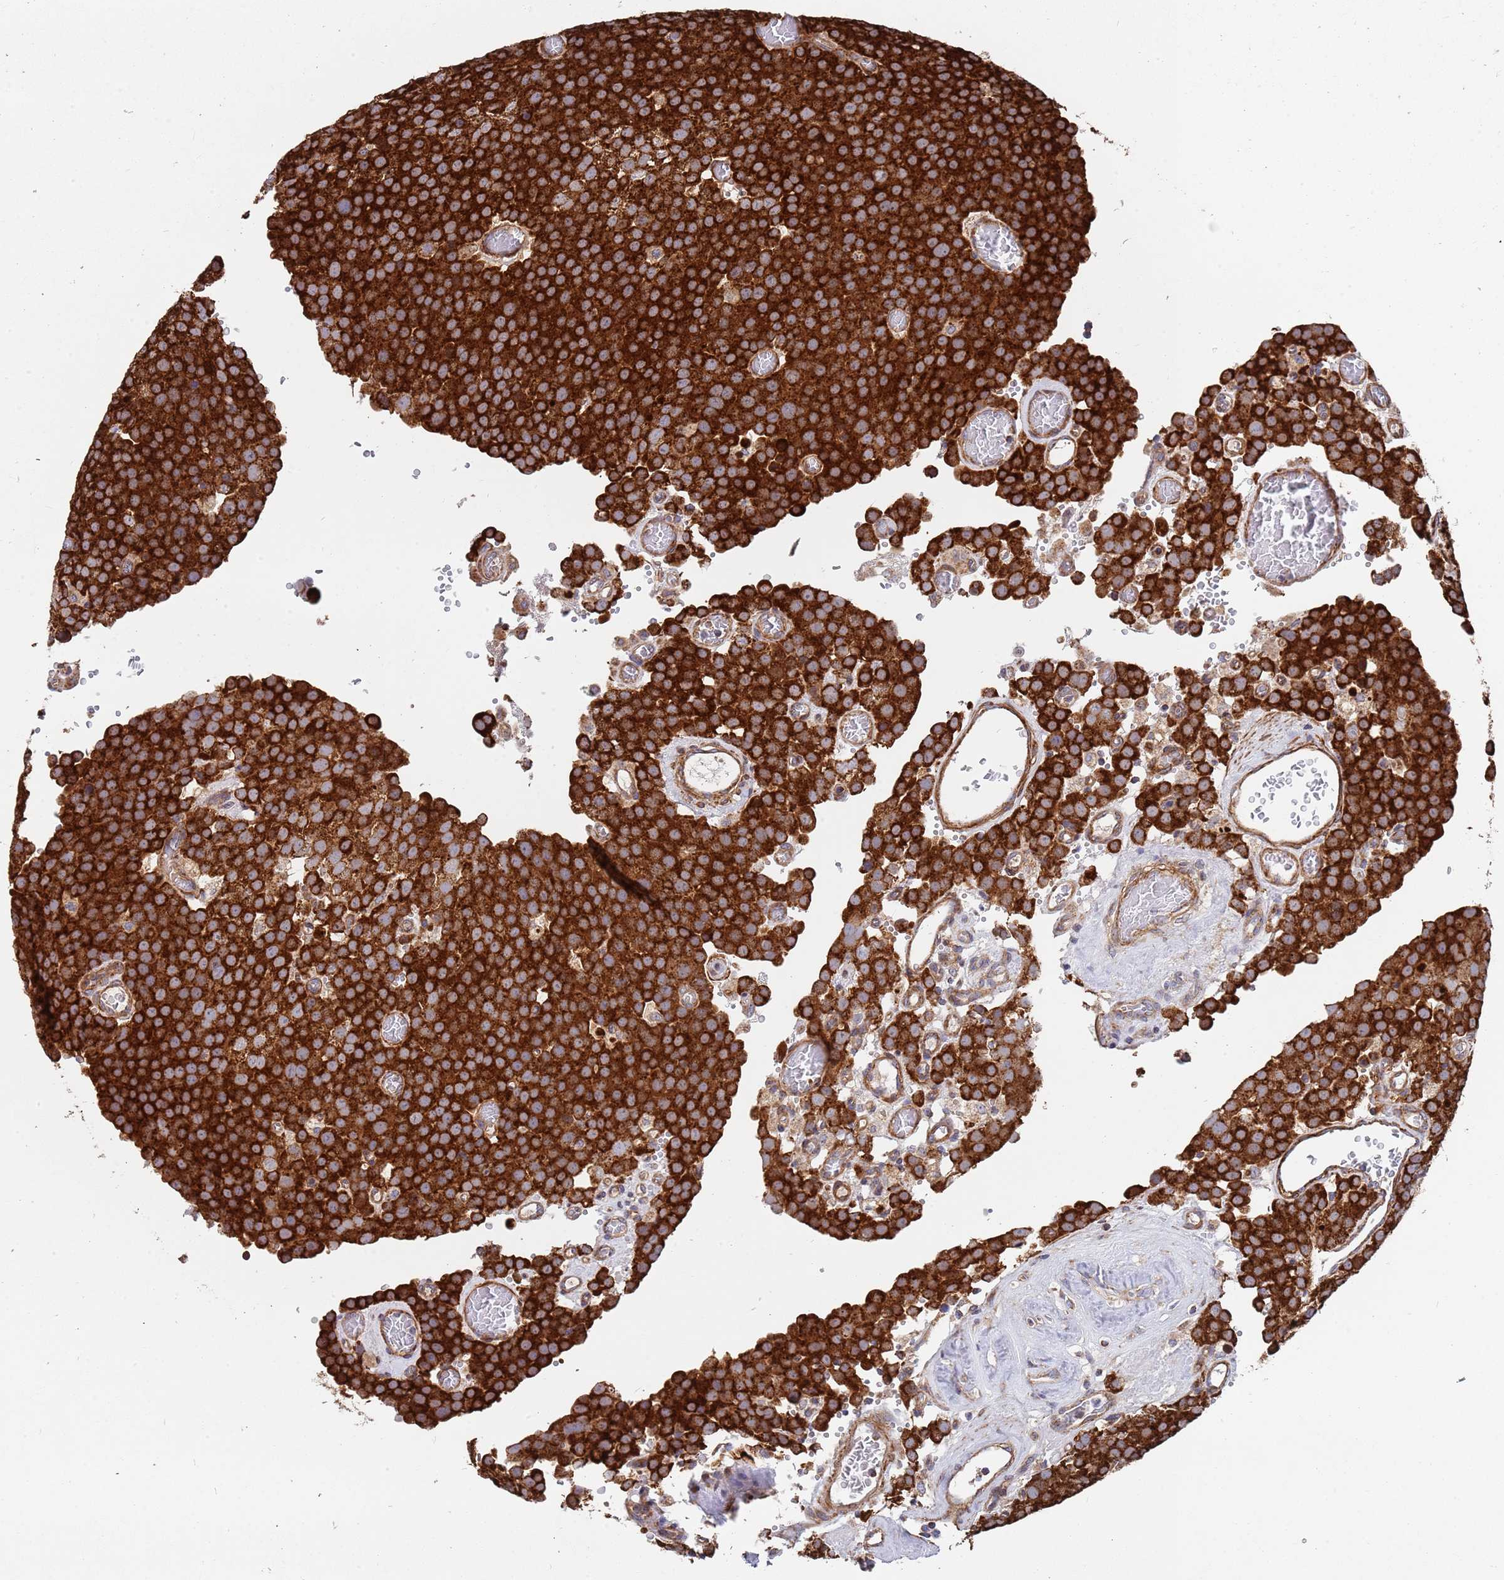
{"staining": {"intensity": "strong", "quantity": ">75%", "location": "cytoplasmic/membranous"}, "tissue": "testis cancer", "cell_type": "Tumor cells", "image_type": "cancer", "snomed": [{"axis": "morphology", "description": "Normal tissue, NOS"}, {"axis": "morphology", "description": "Seminoma, NOS"}, {"axis": "topography", "description": "Testis"}], "caption": "IHC image of testis cancer stained for a protein (brown), which demonstrates high levels of strong cytoplasmic/membranous staining in about >75% of tumor cells.", "gene": "WDFY3", "patient": {"sex": "male", "age": 71}}